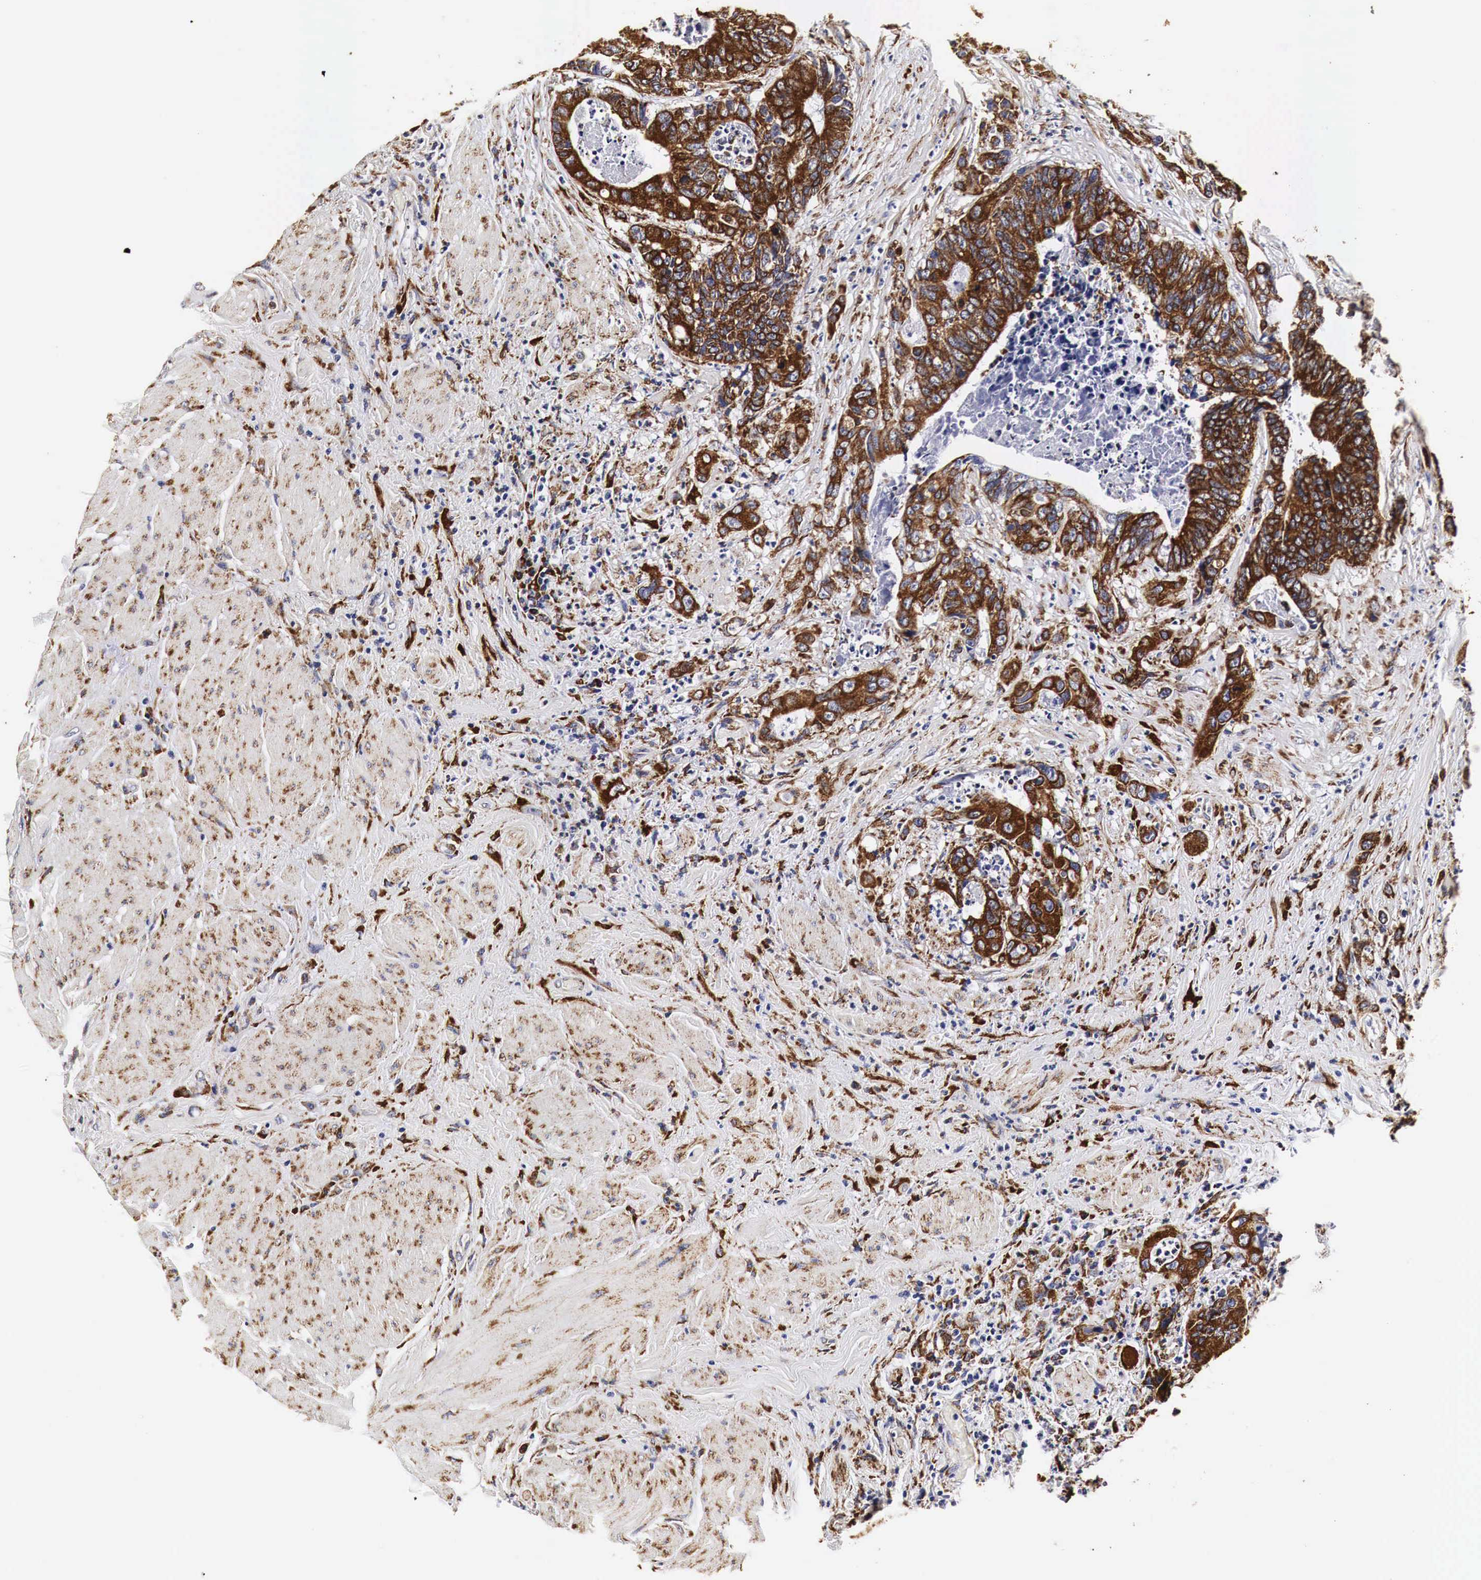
{"staining": {"intensity": "strong", "quantity": ">75%", "location": "cytoplasmic/membranous"}, "tissue": "colorectal cancer", "cell_type": "Tumor cells", "image_type": "cancer", "snomed": [{"axis": "morphology", "description": "Adenocarcinoma, NOS"}, {"axis": "topography", "description": "Rectum"}], "caption": "Human adenocarcinoma (colorectal) stained with a protein marker demonstrates strong staining in tumor cells.", "gene": "CKAP4", "patient": {"sex": "female", "age": 65}}